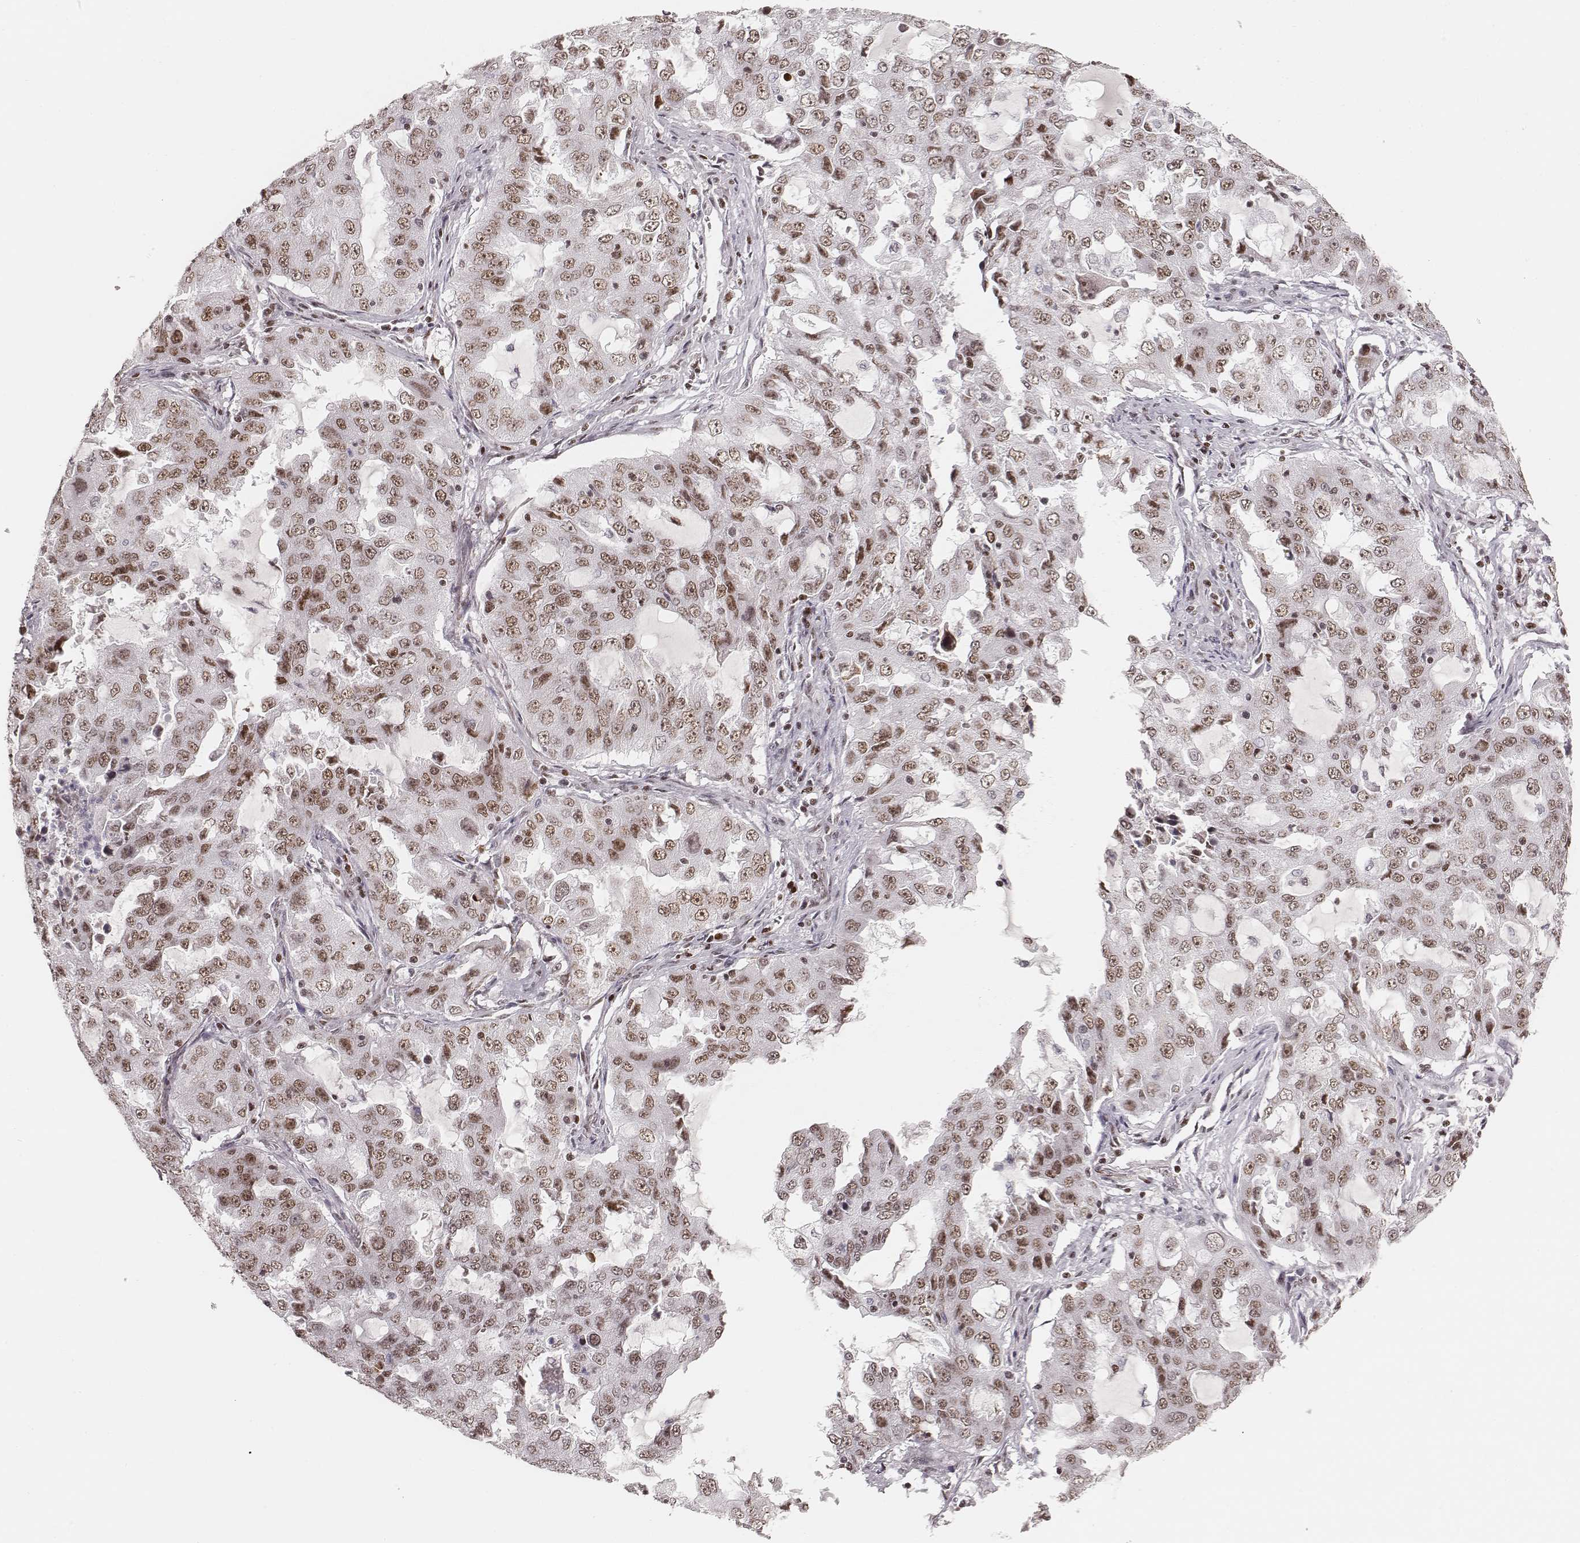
{"staining": {"intensity": "moderate", "quantity": ">75%", "location": "nuclear"}, "tissue": "lung cancer", "cell_type": "Tumor cells", "image_type": "cancer", "snomed": [{"axis": "morphology", "description": "Adenocarcinoma, NOS"}, {"axis": "topography", "description": "Lung"}], "caption": "Moderate nuclear protein expression is seen in approximately >75% of tumor cells in lung adenocarcinoma.", "gene": "PARP1", "patient": {"sex": "female", "age": 61}}